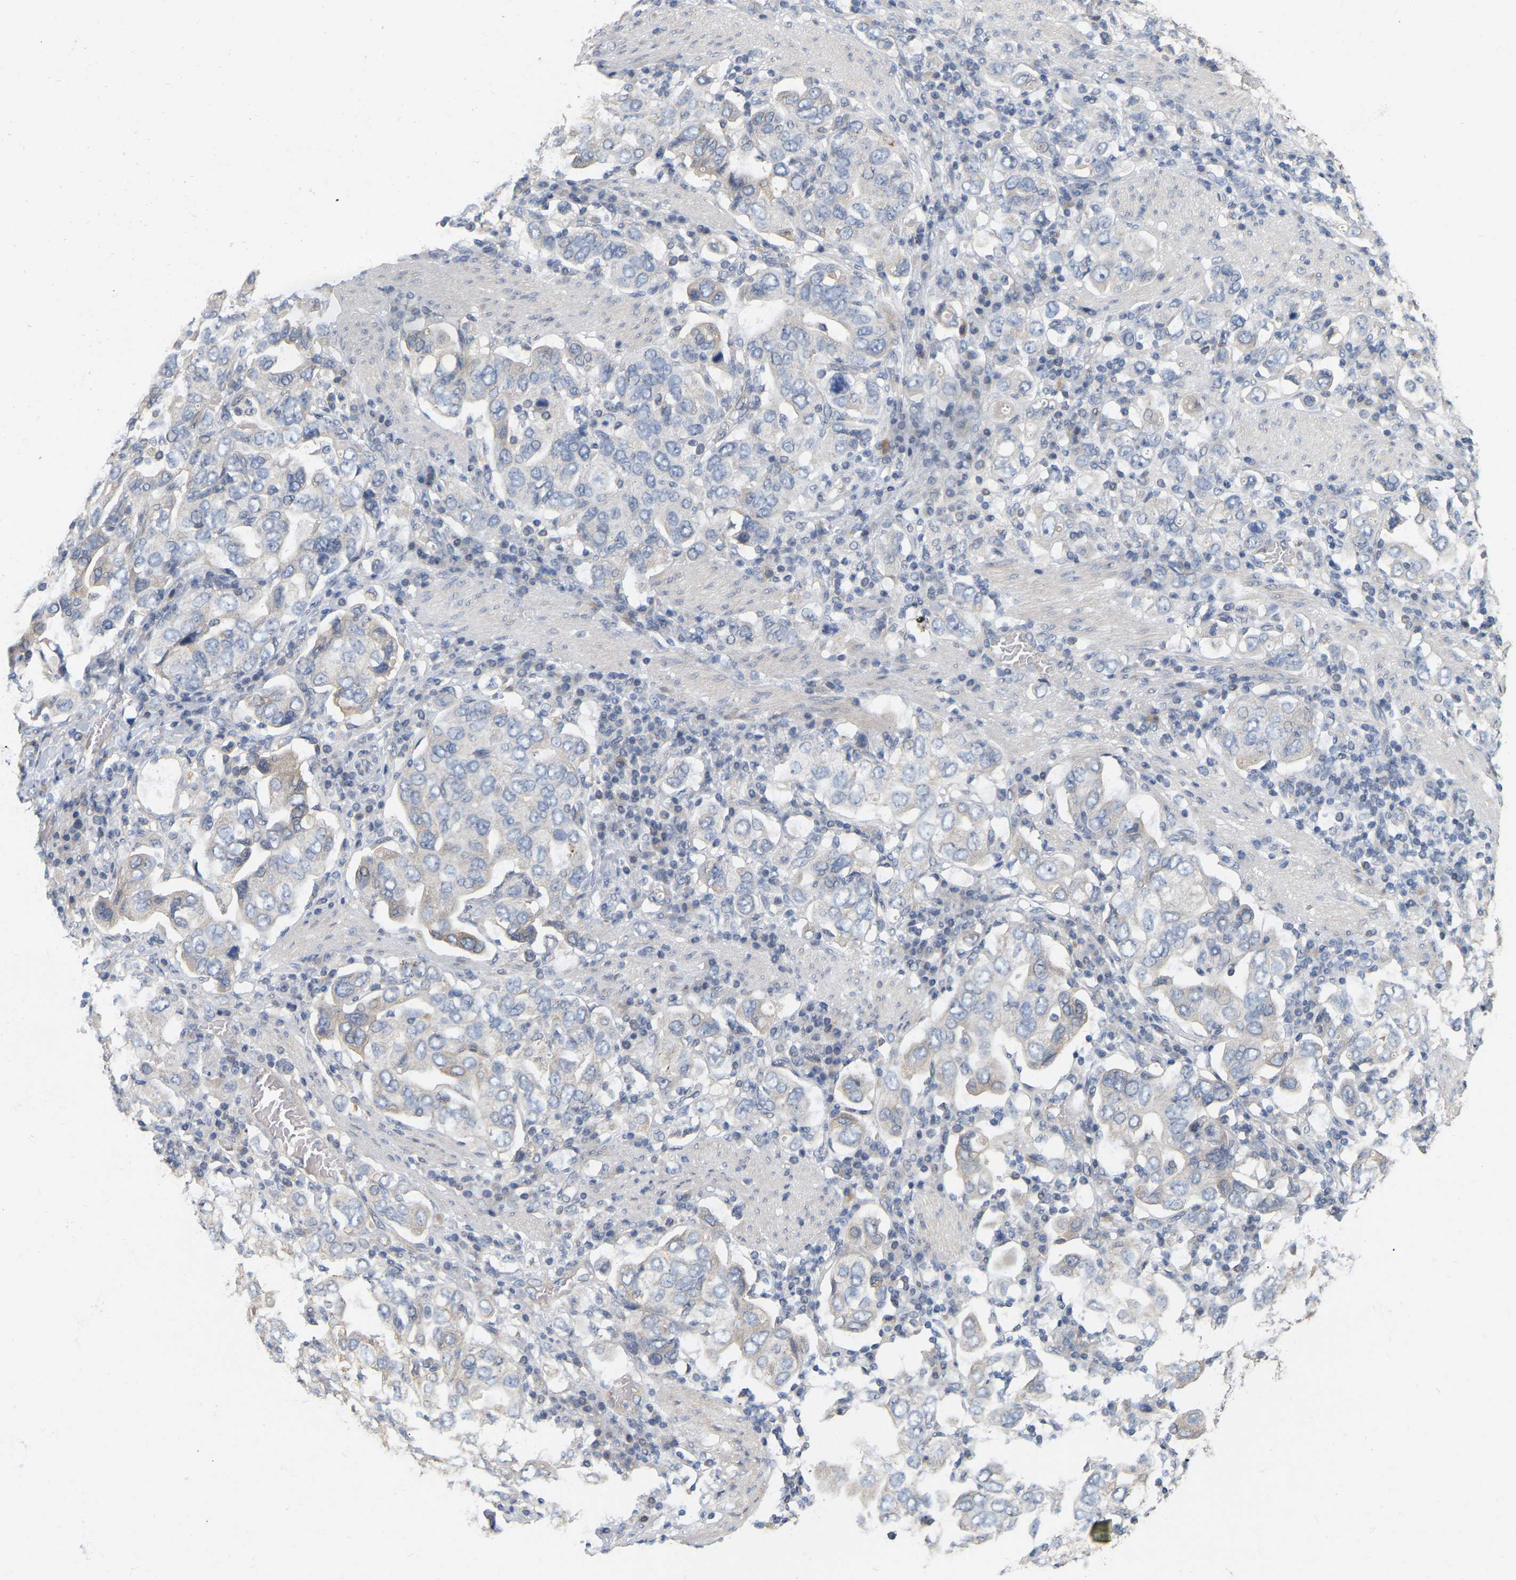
{"staining": {"intensity": "weak", "quantity": "<25%", "location": "cytoplasmic/membranous"}, "tissue": "stomach cancer", "cell_type": "Tumor cells", "image_type": "cancer", "snomed": [{"axis": "morphology", "description": "Adenocarcinoma, NOS"}, {"axis": "topography", "description": "Stomach, upper"}], "caption": "Tumor cells are negative for brown protein staining in adenocarcinoma (stomach).", "gene": "SSH1", "patient": {"sex": "male", "age": 62}}